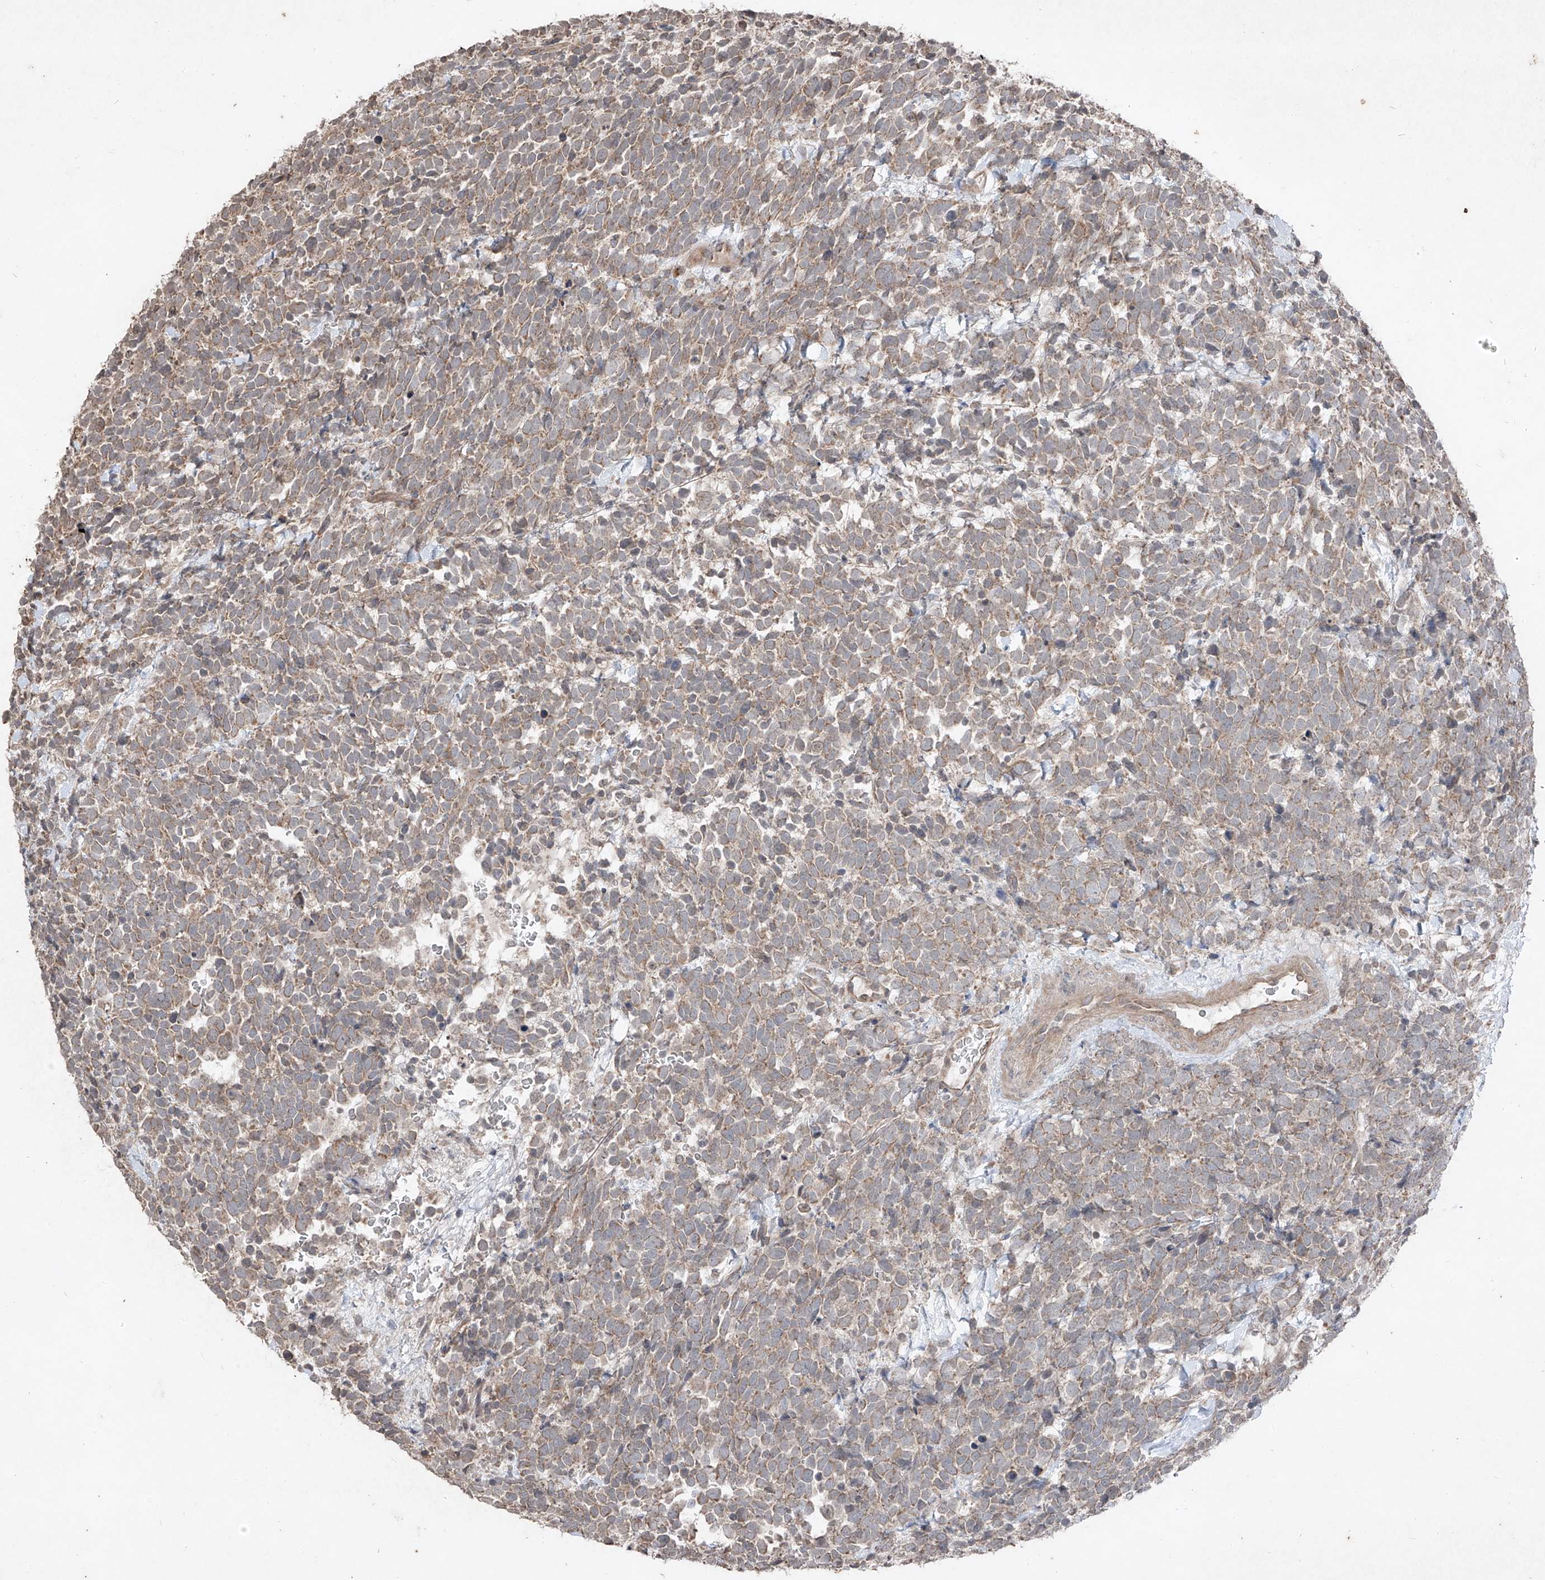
{"staining": {"intensity": "moderate", "quantity": ">75%", "location": "cytoplasmic/membranous"}, "tissue": "urothelial cancer", "cell_type": "Tumor cells", "image_type": "cancer", "snomed": [{"axis": "morphology", "description": "Urothelial carcinoma, High grade"}, {"axis": "topography", "description": "Urinary bladder"}], "caption": "Immunohistochemistry (DAB (3,3'-diaminobenzidine)) staining of urothelial cancer displays moderate cytoplasmic/membranous protein staining in about >75% of tumor cells. (DAB (3,3'-diaminobenzidine) IHC, brown staining for protein, blue staining for nuclei).", "gene": "ABCD3", "patient": {"sex": "female", "age": 82}}